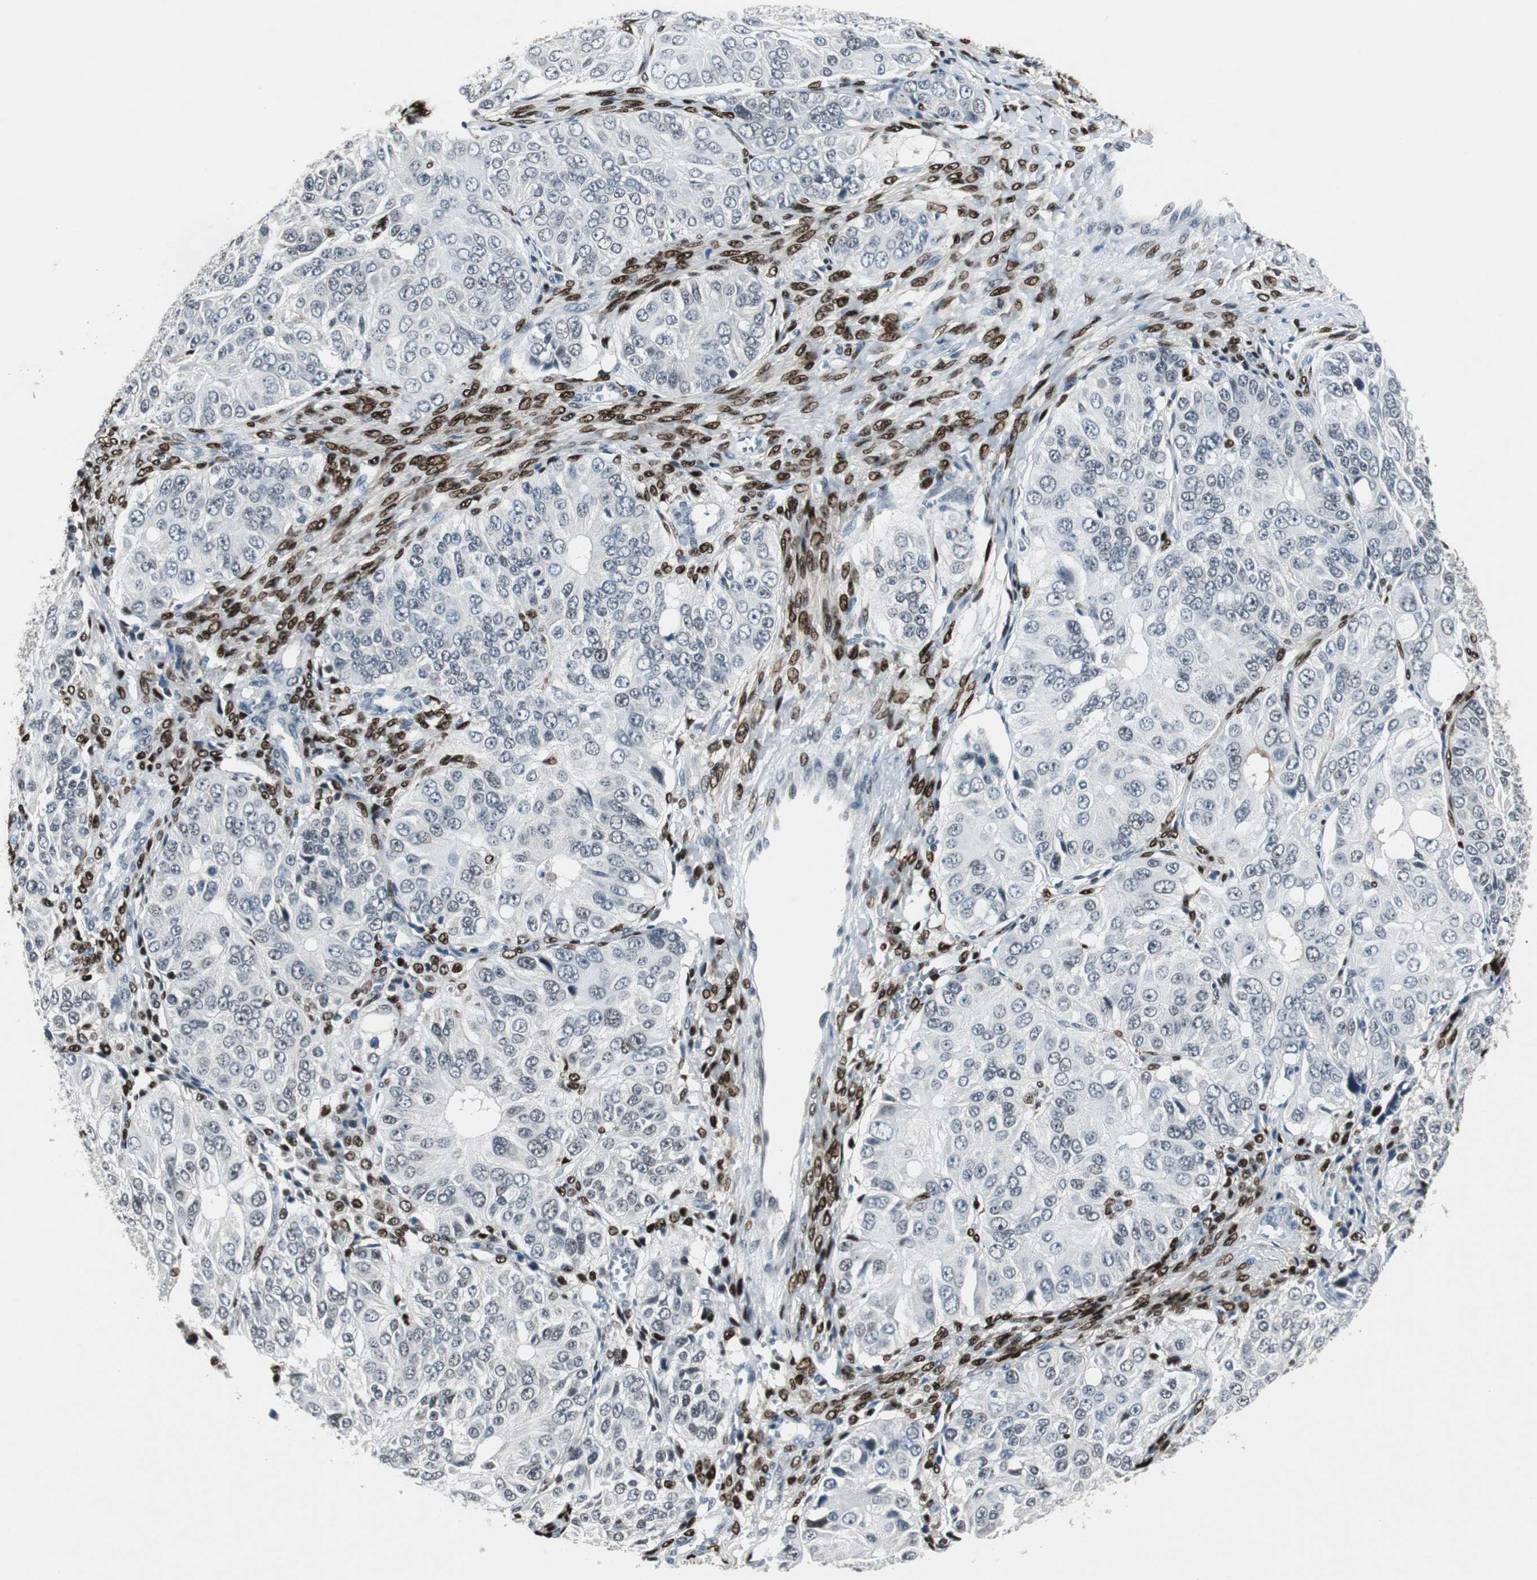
{"staining": {"intensity": "negative", "quantity": "none", "location": "none"}, "tissue": "ovarian cancer", "cell_type": "Tumor cells", "image_type": "cancer", "snomed": [{"axis": "morphology", "description": "Carcinoma, endometroid"}, {"axis": "topography", "description": "Ovary"}], "caption": "The IHC histopathology image has no significant positivity in tumor cells of endometroid carcinoma (ovarian) tissue. (DAB IHC, high magnification).", "gene": "ELK1", "patient": {"sex": "female", "age": 51}}